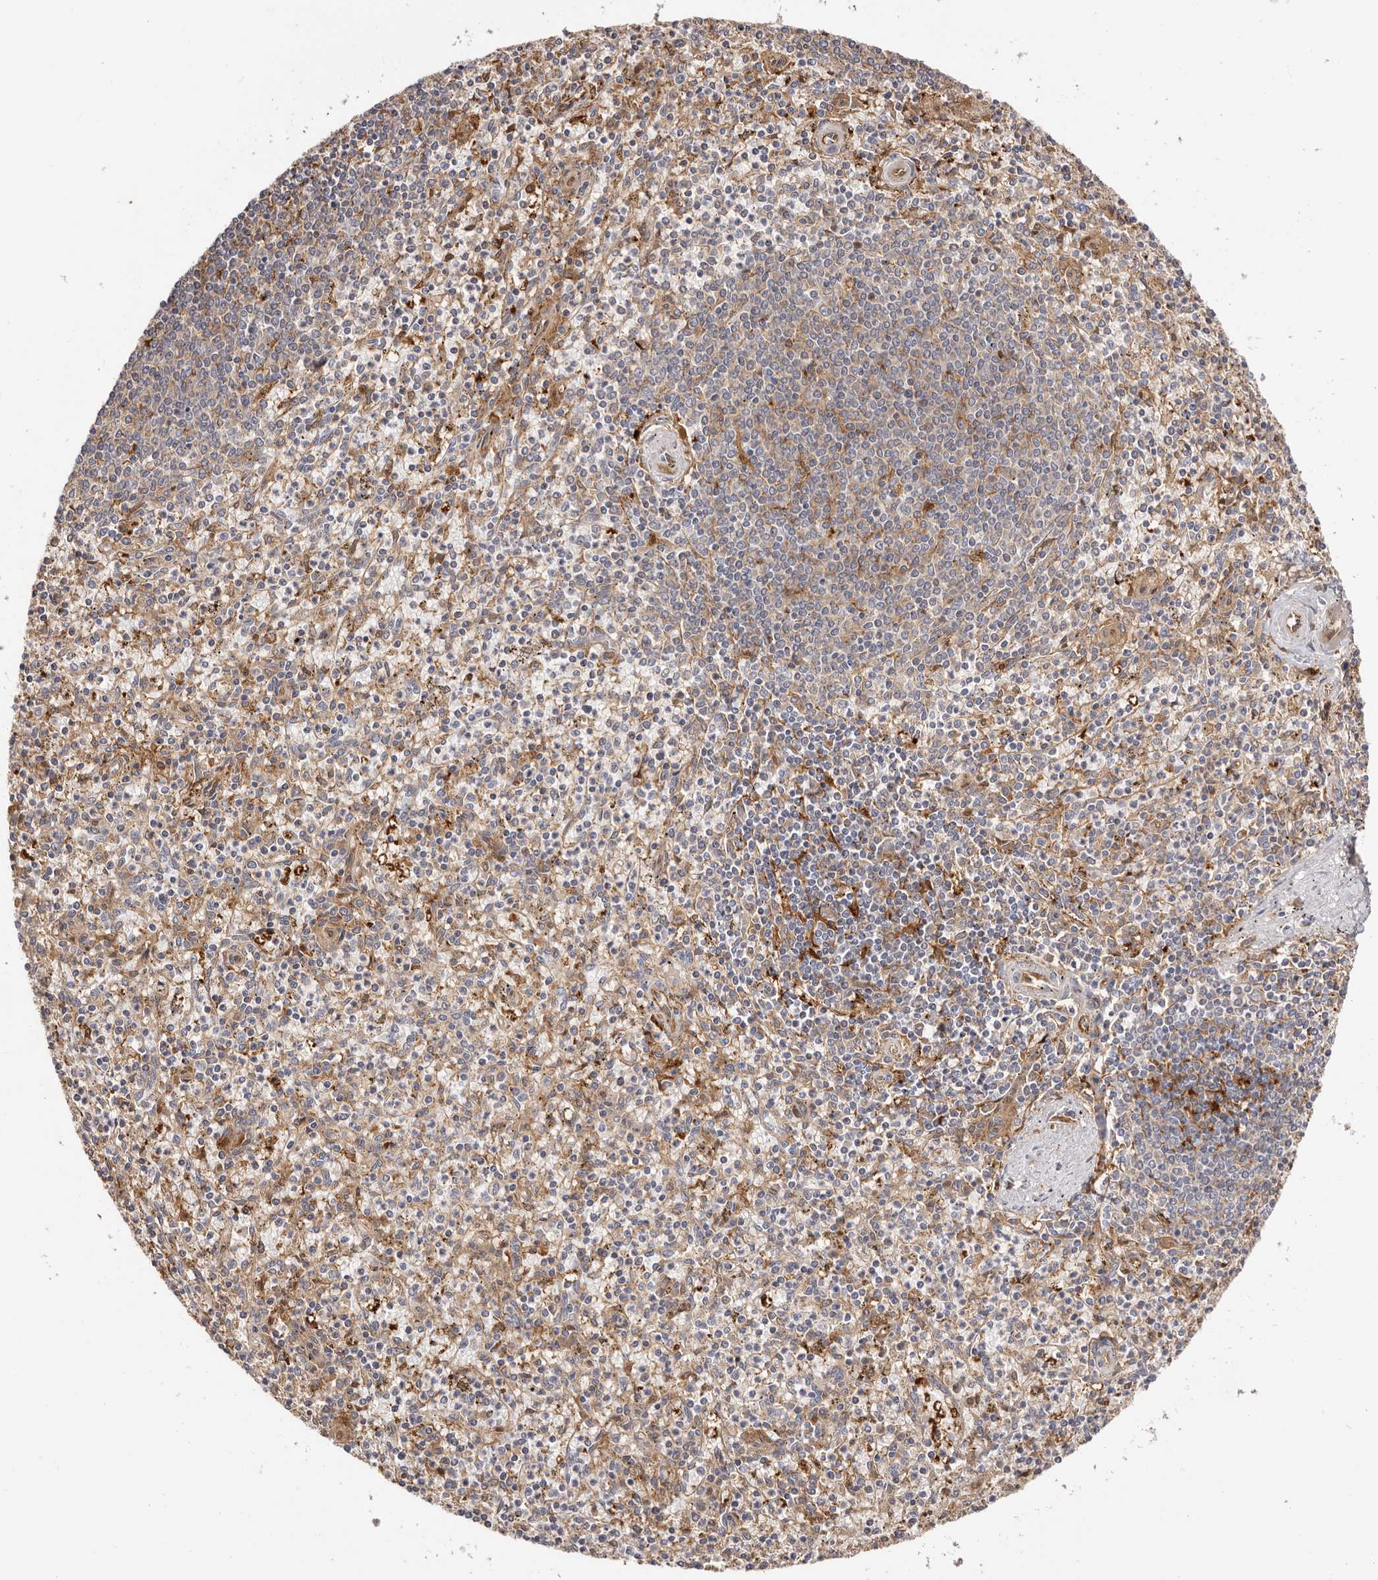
{"staining": {"intensity": "negative", "quantity": "none", "location": "none"}, "tissue": "spleen", "cell_type": "Cells in red pulp", "image_type": "normal", "snomed": [{"axis": "morphology", "description": "Normal tissue, NOS"}, {"axis": "topography", "description": "Spleen"}], "caption": "Protein analysis of benign spleen demonstrates no significant expression in cells in red pulp.", "gene": "LAP3", "patient": {"sex": "male", "age": 72}}